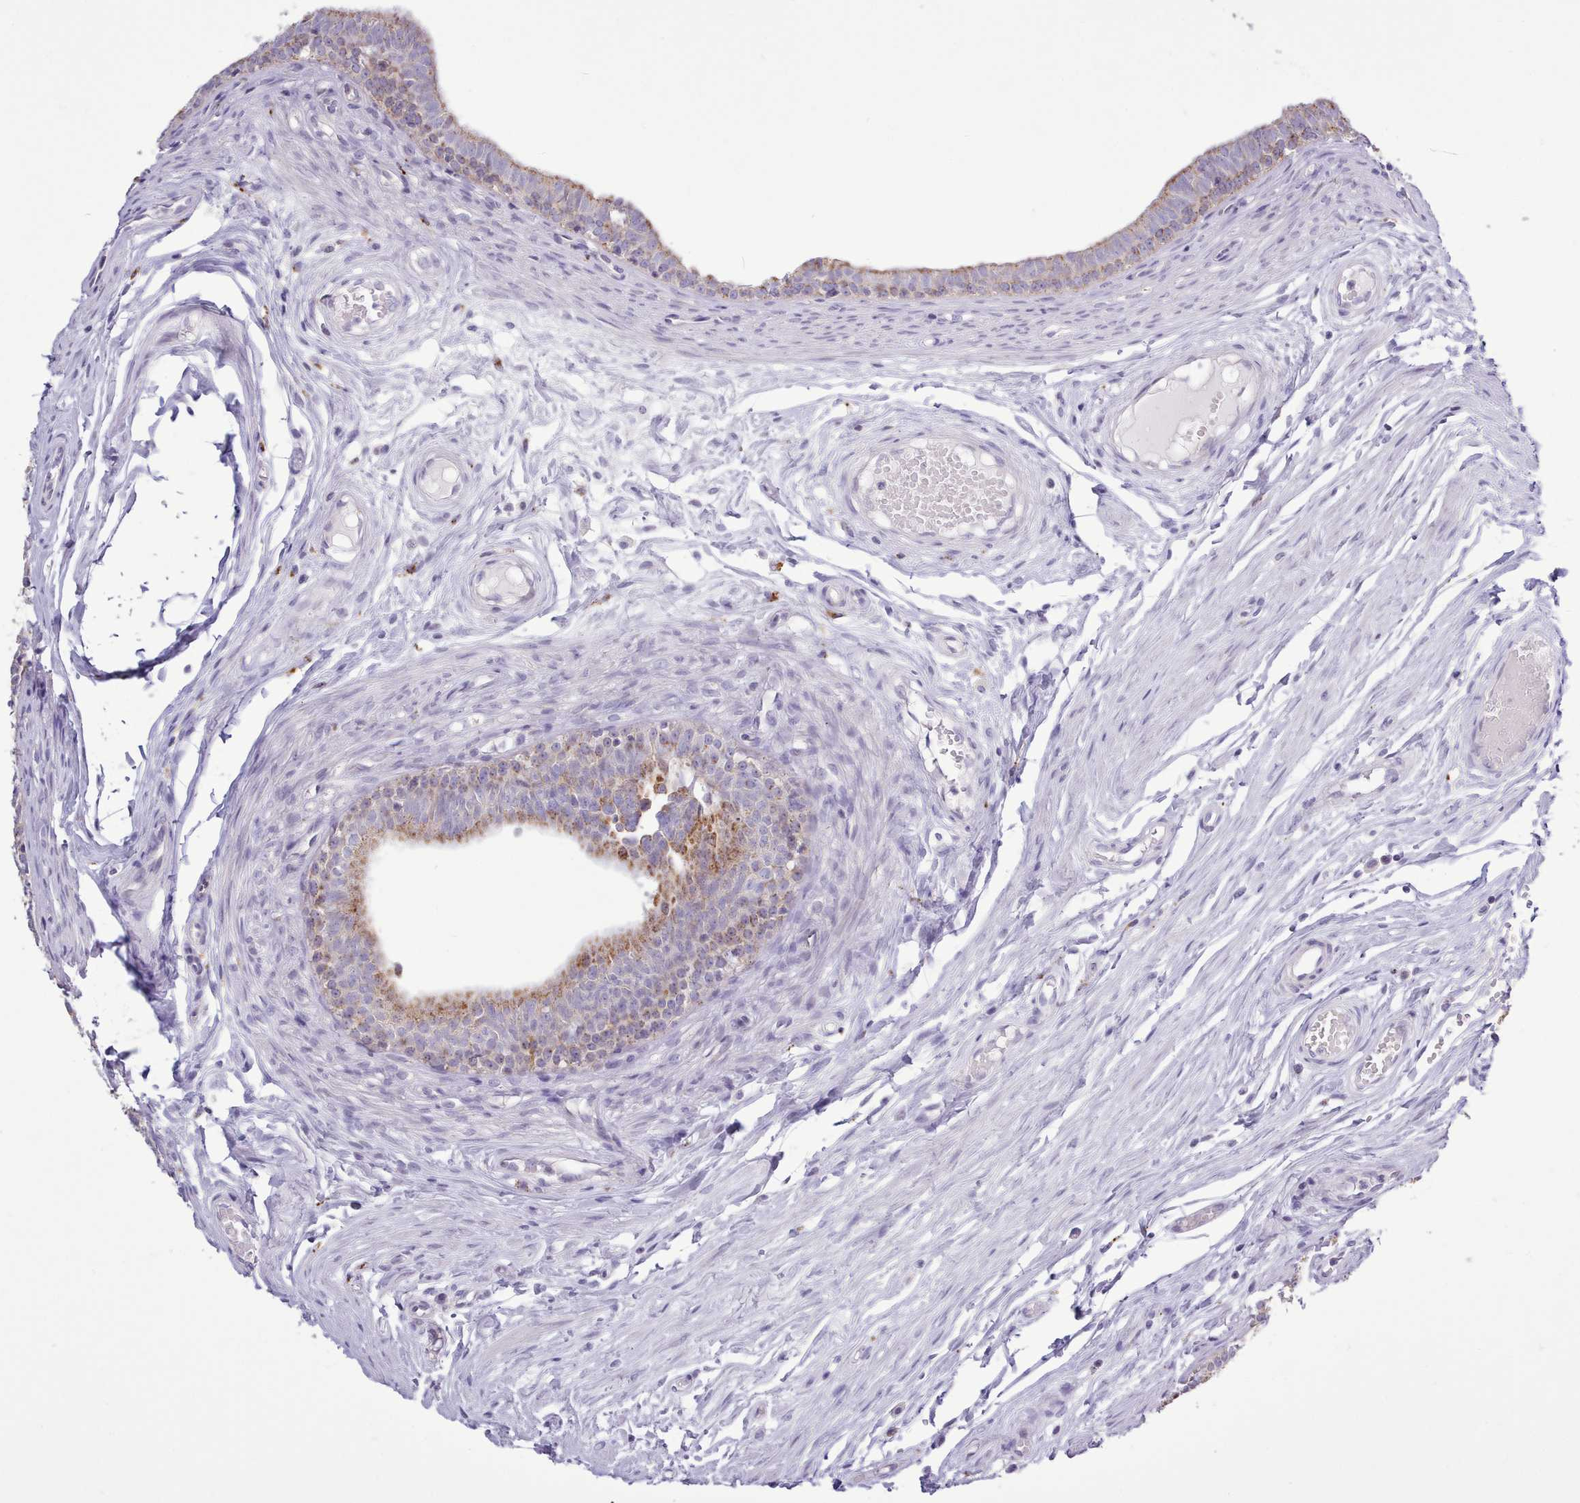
{"staining": {"intensity": "strong", "quantity": "25%-75%", "location": "cytoplasmic/membranous"}, "tissue": "epididymis", "cell_type": "Glandular cells", "image_type": "normal", "snomed": [{"axis": "morphology", "description": "Normal tissue, NOS"}, {"axis": "topography", "description": "Epididymis, spermatic cord, NOS"}], "caption": "Immunohistochemical staining of normal epididymis exhibits 25%-75% levels of strong cytoplasmic/membranous protein expression in about 25%-75% of glandular cells.", "gene": "SRD5A1", "patient": {"sex": "male", "age": 22}}